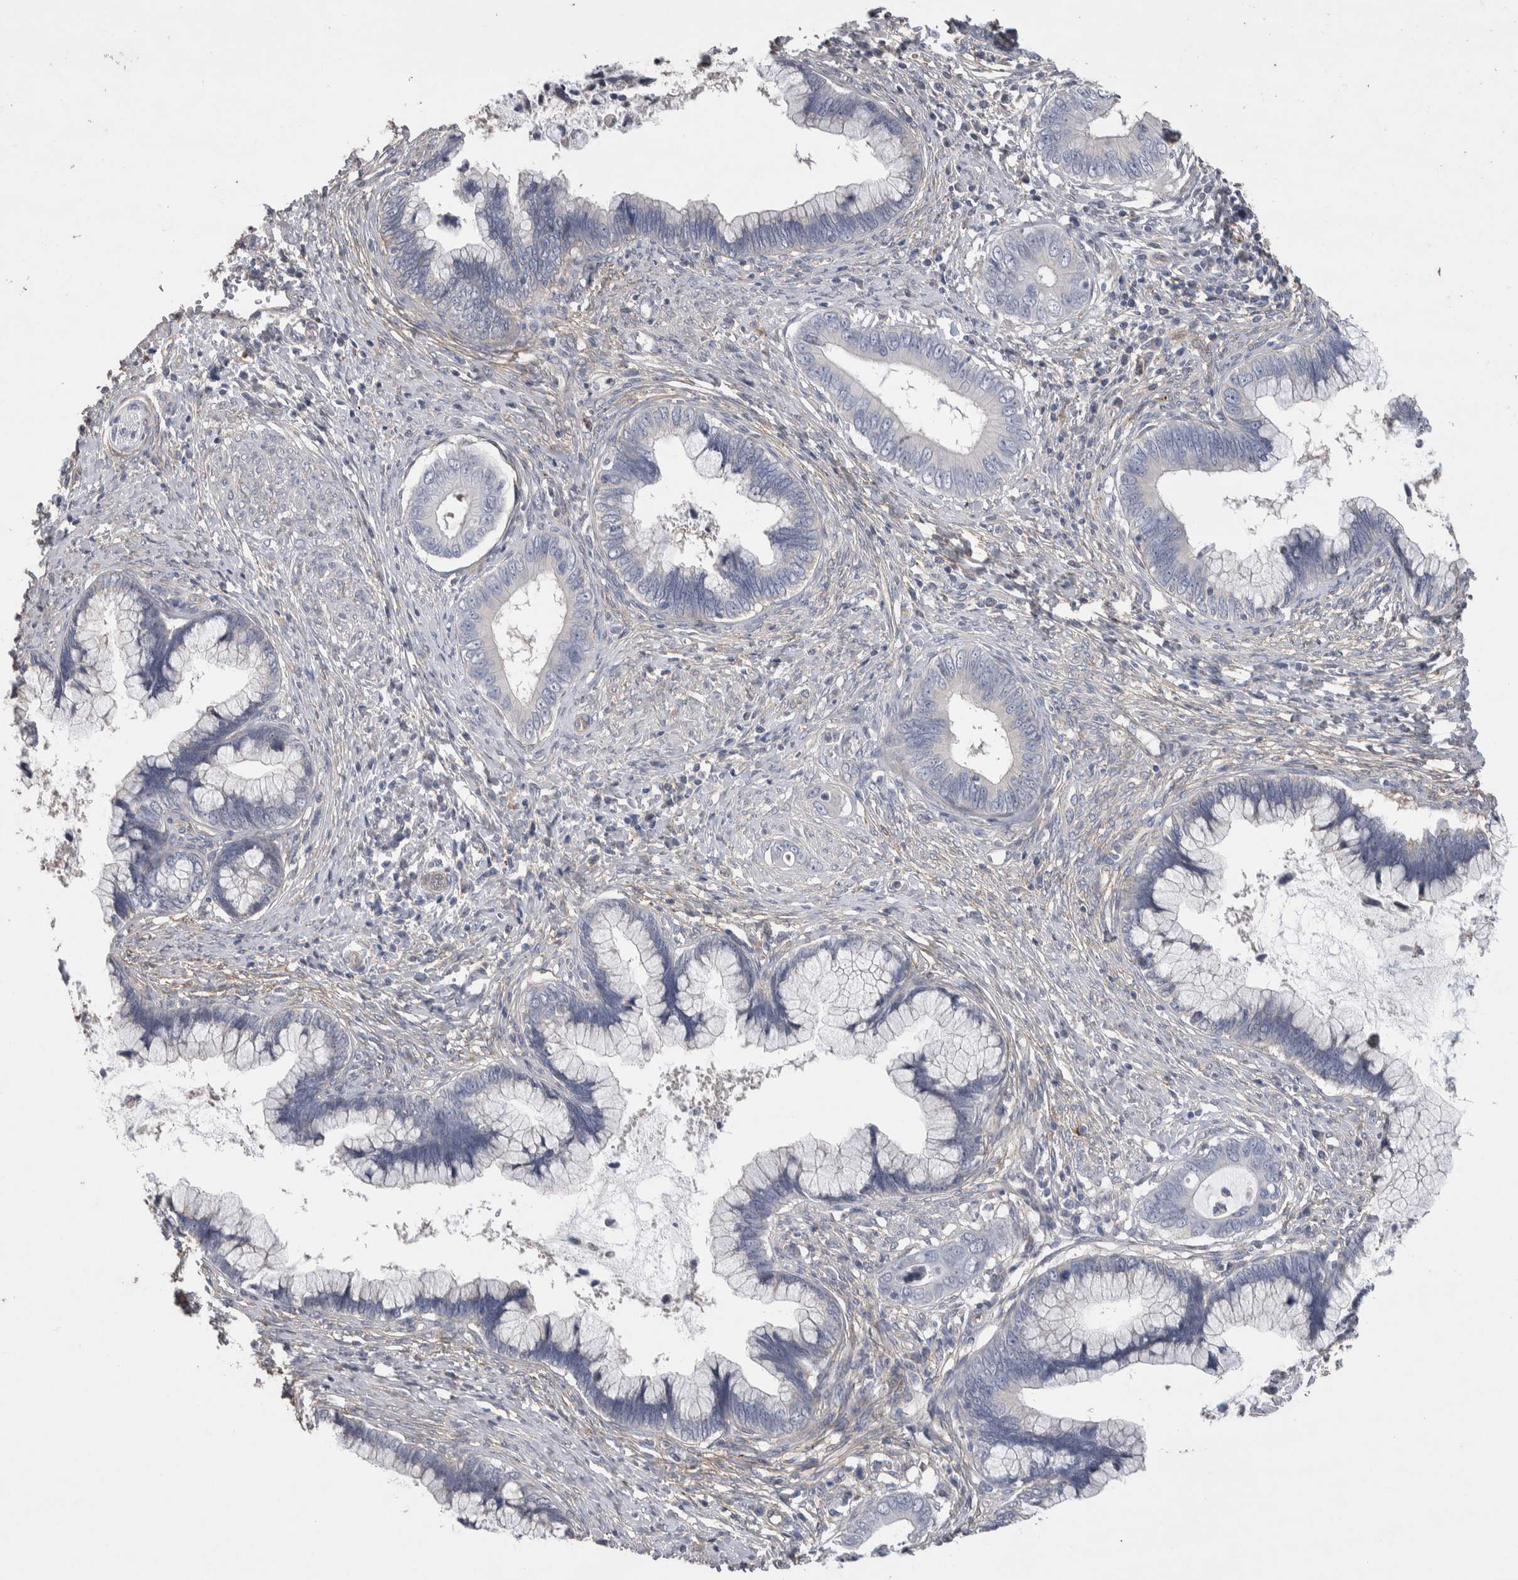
{"staining": {"intensity": "negative", "quantity": "none", "location": "none"}, "tissue": "cervical cancer", "cell_type": "Tumor cells", "image_type": "cancer", "snomed": [{"axis": "morphology", "description": "Adenocarcinoma, NOS"}, {"axis": "topography", "description": "Cervix"}], "caption": "Protein analysis of adenocarcinoma (cervical) exhibits no significant expression in tumor cells.", "gene": "GCNA", "patient": {"sex": "female", "age": 44}}